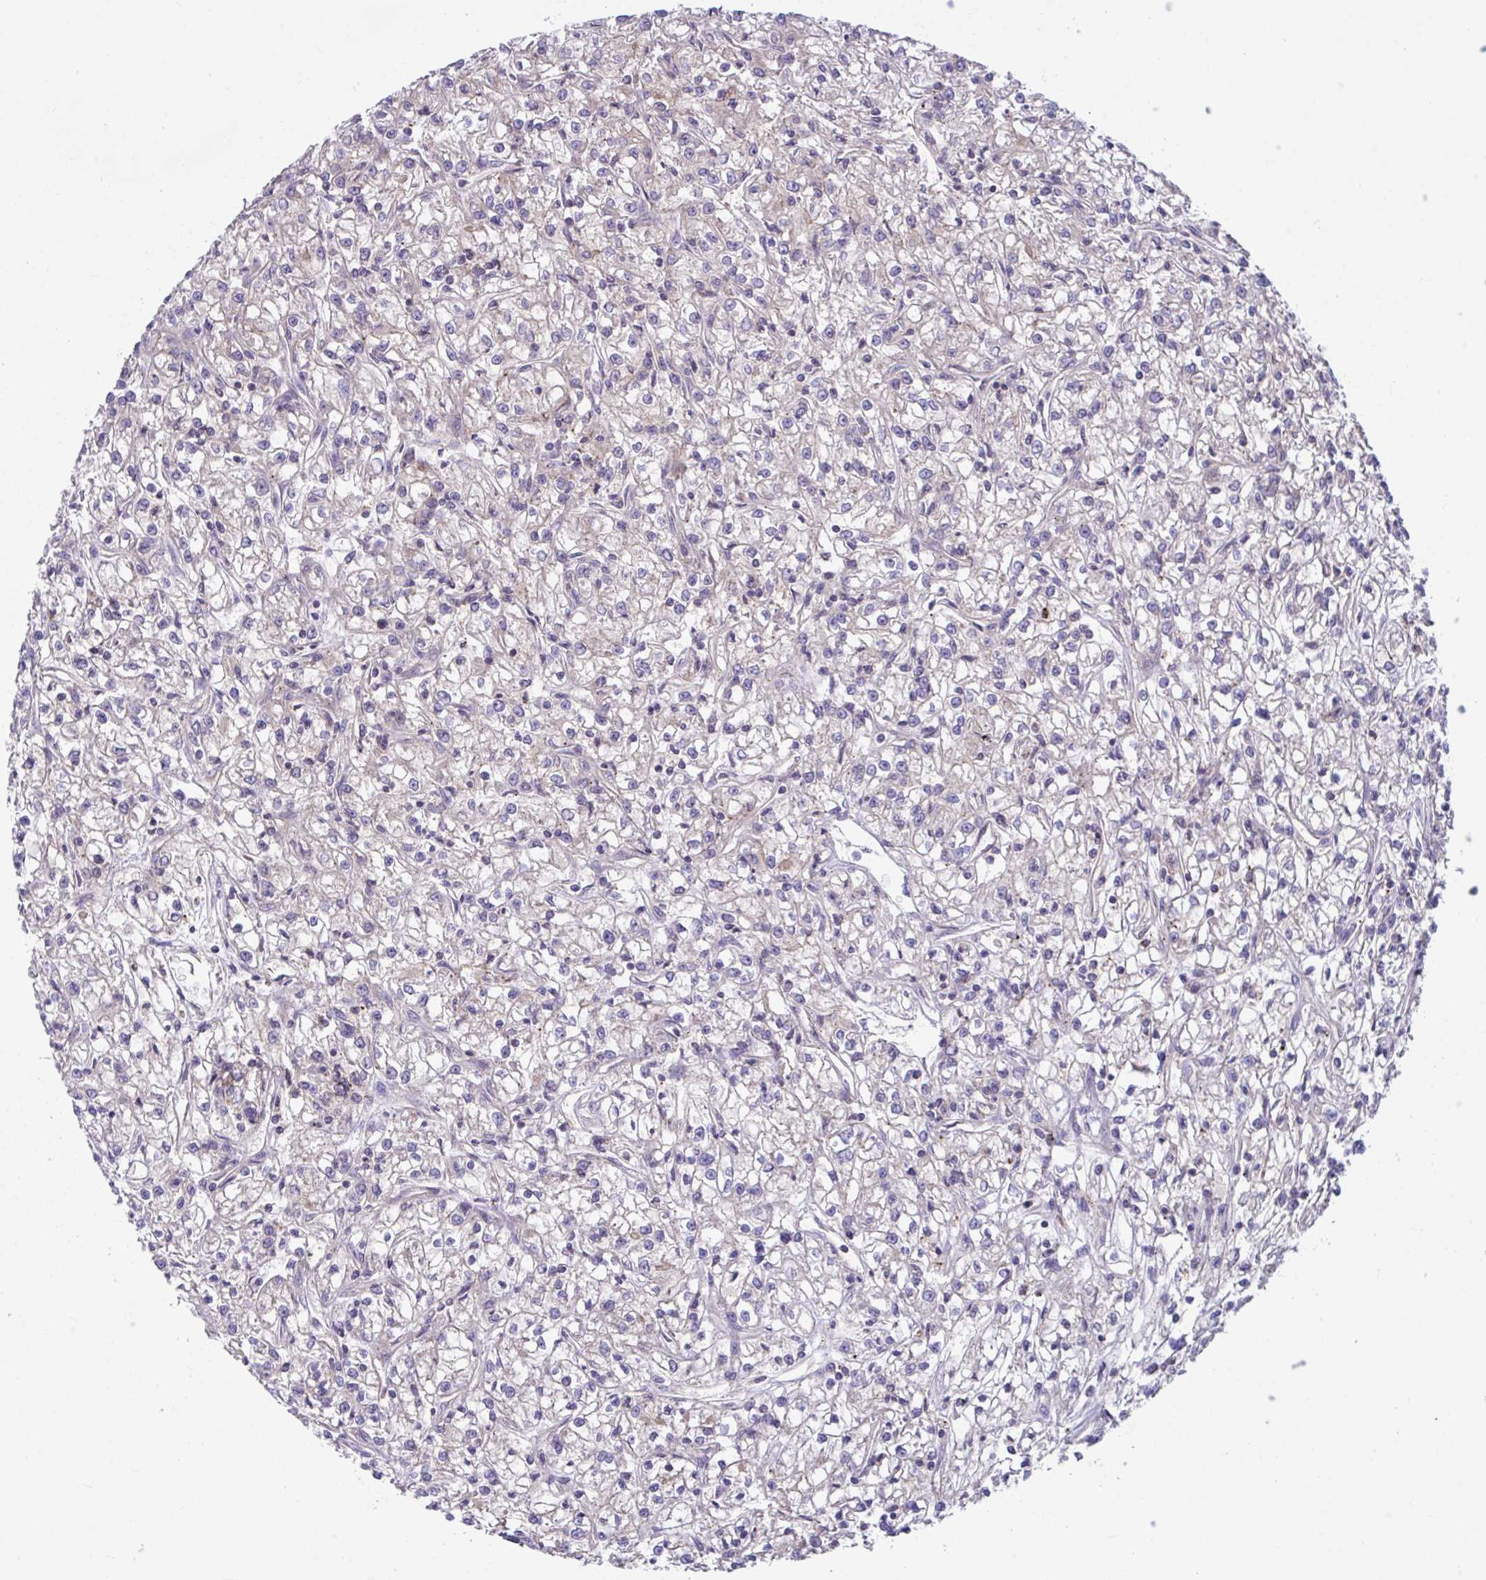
{"staining": {"intensity": "weak", "quantity": "25%-75%", "location": "cytoplasmic/membranous"}, "tissue": "renal cancer", "cell_type": "Tumor cells", "image_type": "cancer", "snomed": [{"axis": "morphology", "description": "Adenocarcinoma, NOS"}, {"axis": "topography", "description": "Kidney"}], "caption": "A brown stain labels weak cytoplasmic/membranous positivity of a protein in human renal cancer tumor cells.", "gene": "IST1", "patient": {"sex": "female", "age": 59}}